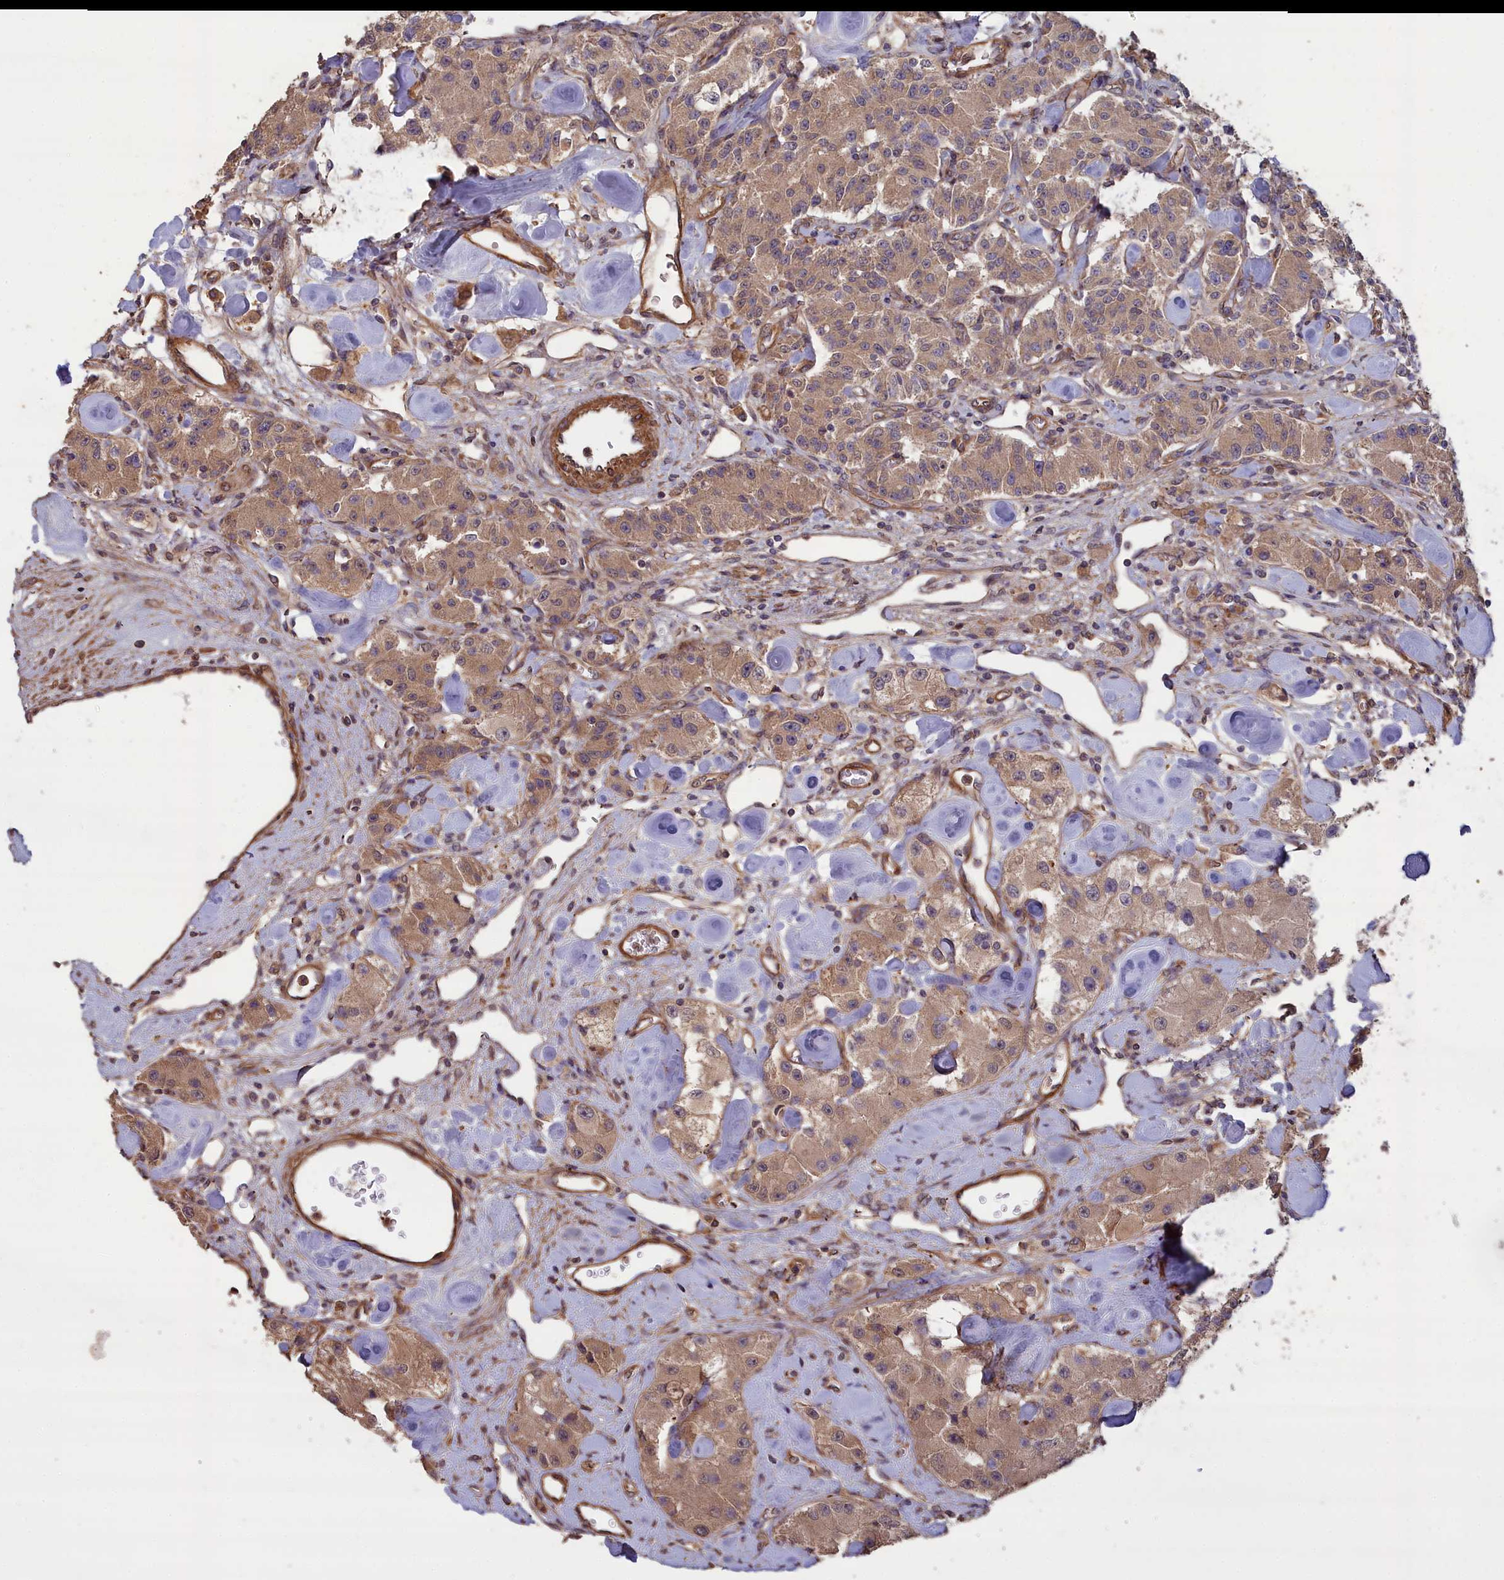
{"staining": {"intensity": "weak", "quantity": ">75%", "location": "cytoplasmic/membranous"}, "tissue": "carcinoid", "cell_type": "Tumor cells", "image_type": "cancer", "snomed": [{"axis": "morphology", "description": "Carcinoid, malignant, NOS"}, {"axis": "topography", "description": "Pancreas"}], "caption": "Weak cytoplasmic/membranous protein staining is identified in approximately >75% of tumor cells in carcinoid (malignant). The protein is stained brown, and the nuclei are stained in blue (DAB IHC with brightfield microscopy, high magnification).", "gene": "ATP6V0A2", "patient": {"sex": "male", "age": 41}}